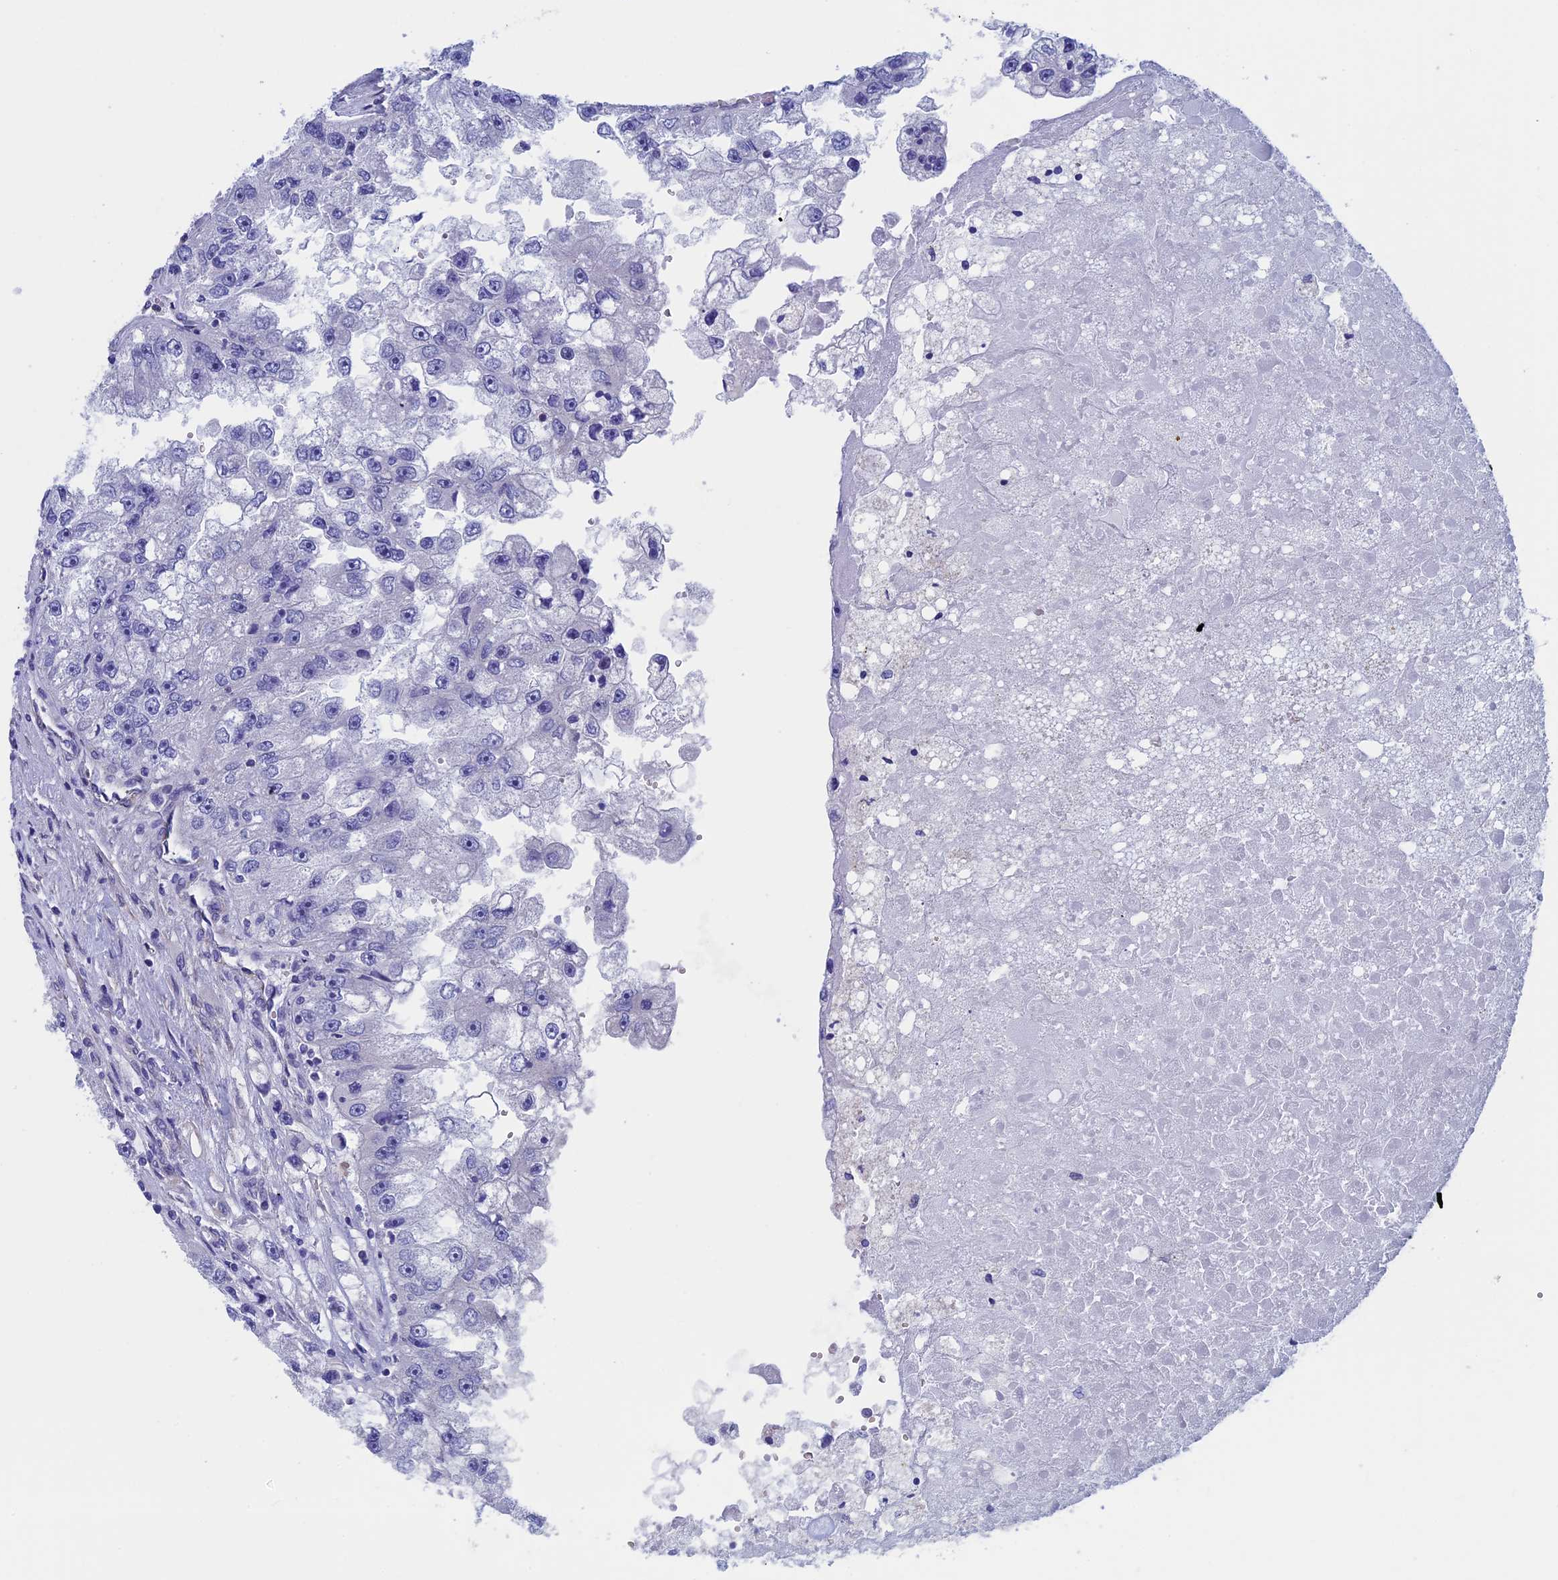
{"staining": {"intensity": "negative", "quantity": "none", "location": "none"}, "tissue": "renal cancer", "cell_type": "Tumor cells", "image_type": "cancer", "snomed": [{"axis": "morphology", "description": "Adenocarcinoma, NOS"}, {"axis": "topography", "description": "Kidney"}], "caption": "The IHC histopathology image has no significant positivity in tumor cells of renal adenocarcinoma tissue.", "gene": "ADH7", "patient": {"sex": "male", "age": 63}}